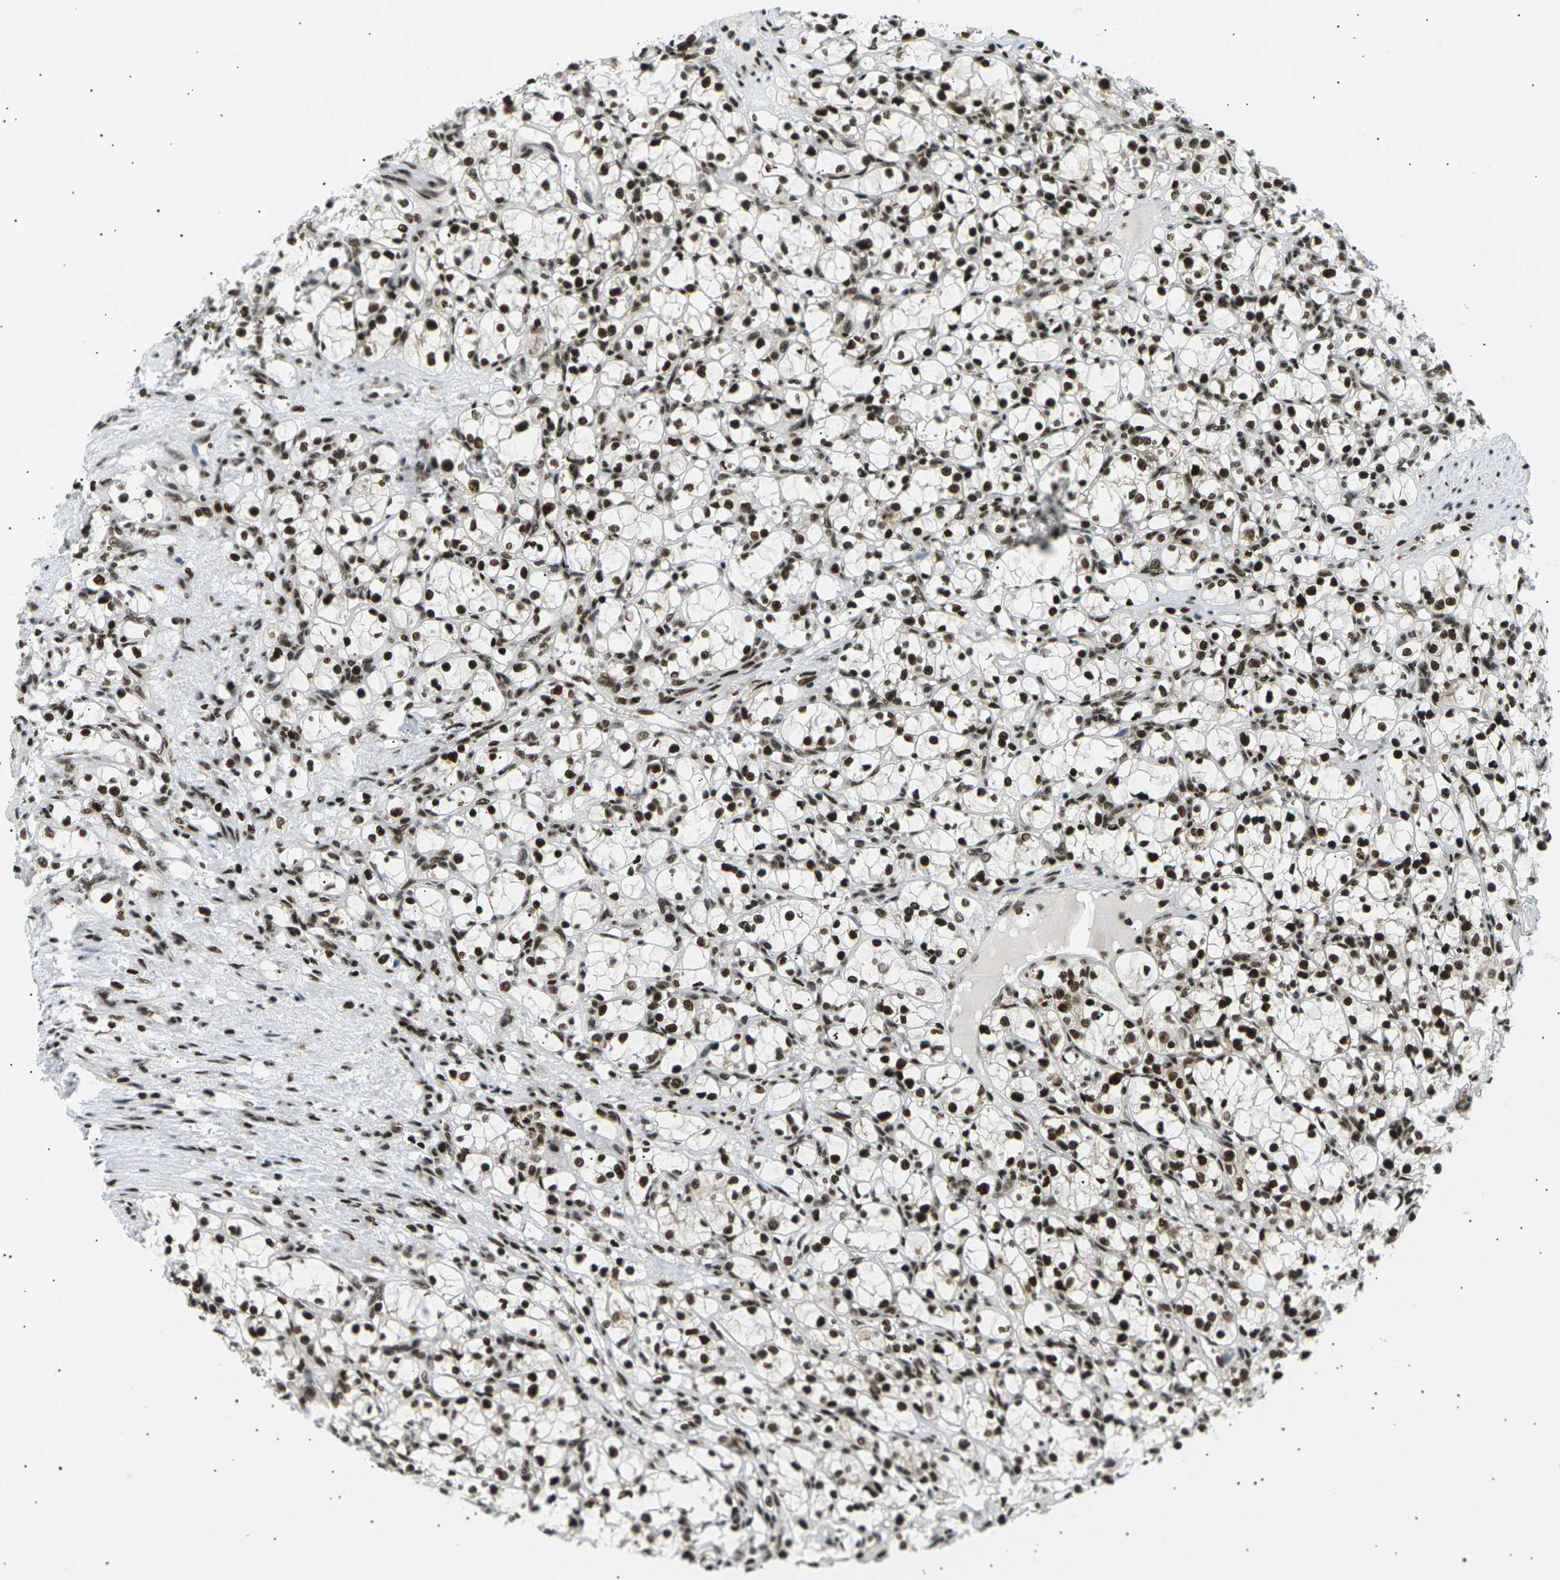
{"staining": {"intensity": "strong", "quantity": ">75%", "location": "nuclear"}, "tissue": "renal cancer", "cell_type": "Tumor cells", "image_type": "cancer", "snomed": [{"axis": "morphology", "description": "Adenocarcinoma, NOS"}, {"axis": "topography", "description": "Kidney"}], "caption": "Immunohistochemical staining of renal adenocarcinoma reveals high levels of strong nuclear protein staining in approximately >75% of tumor cells.", "gene": "RPA2", "patient": {"sex": "female", "age": 69}}